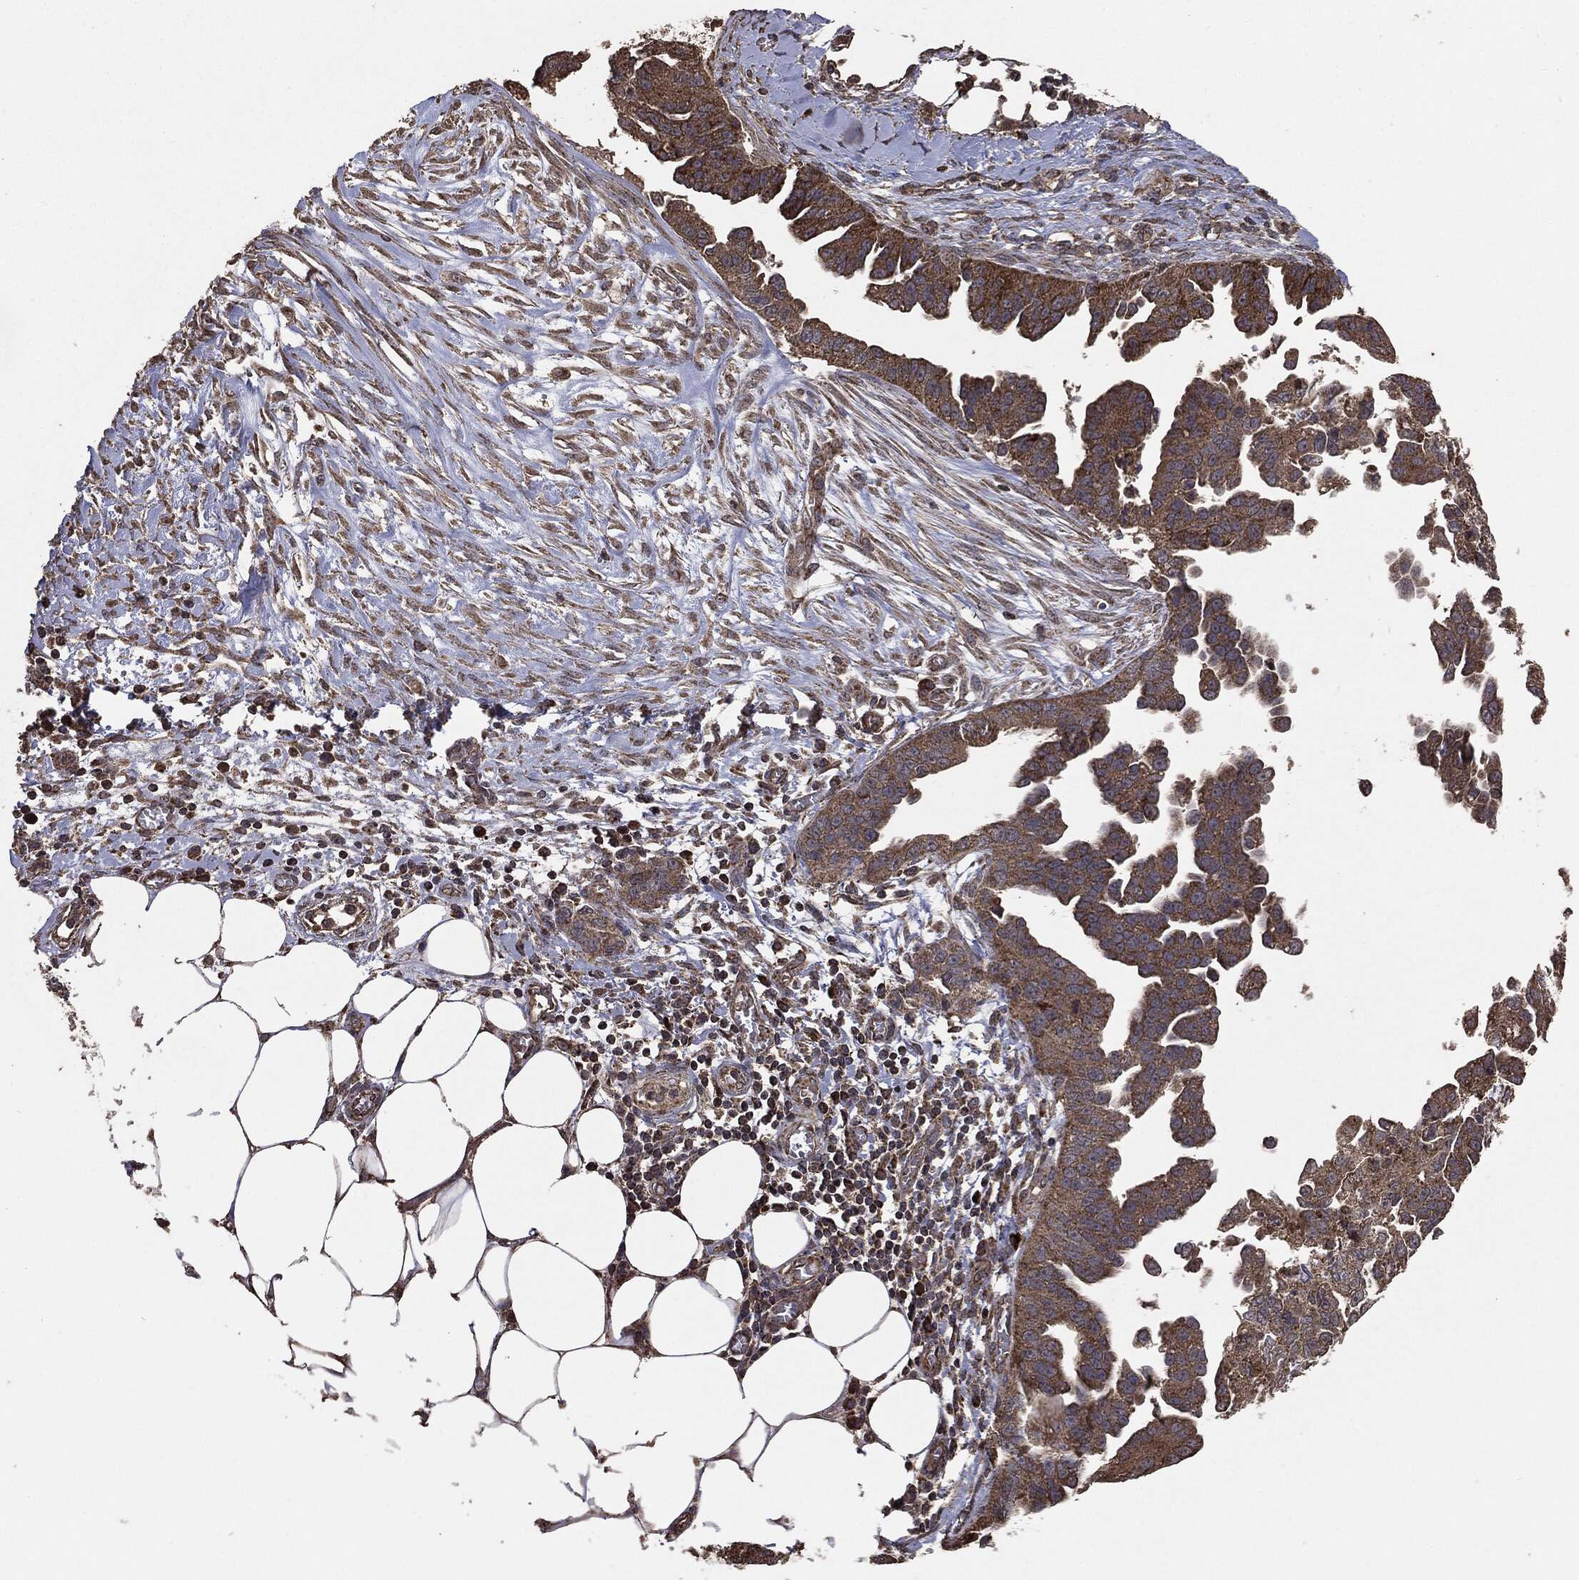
{"staining": {"intensity": "moderate", "quantity": ">75%", "location": "cytoplasmic/membranous"}, "tissue": "ovarian cancer", "cell_type": "Tumor cells", "image_type": "cancer", "snomed": [{"axis": "morphology", "description": "Cystadenocarcinoma, serous, NOS"}, {"axis": "topography", "description": "Ovary"}], "caption": "Immunohistochemistry photomicrograph of ovarian serous cystadenocarcinoma stained for a protein (brown), which reveals medium levels of moderate cytoplasmic/membranous expression in about >75% of tumor cells.", "gene": "MTOR", "patient": {"sex": "female", "age": 75}}